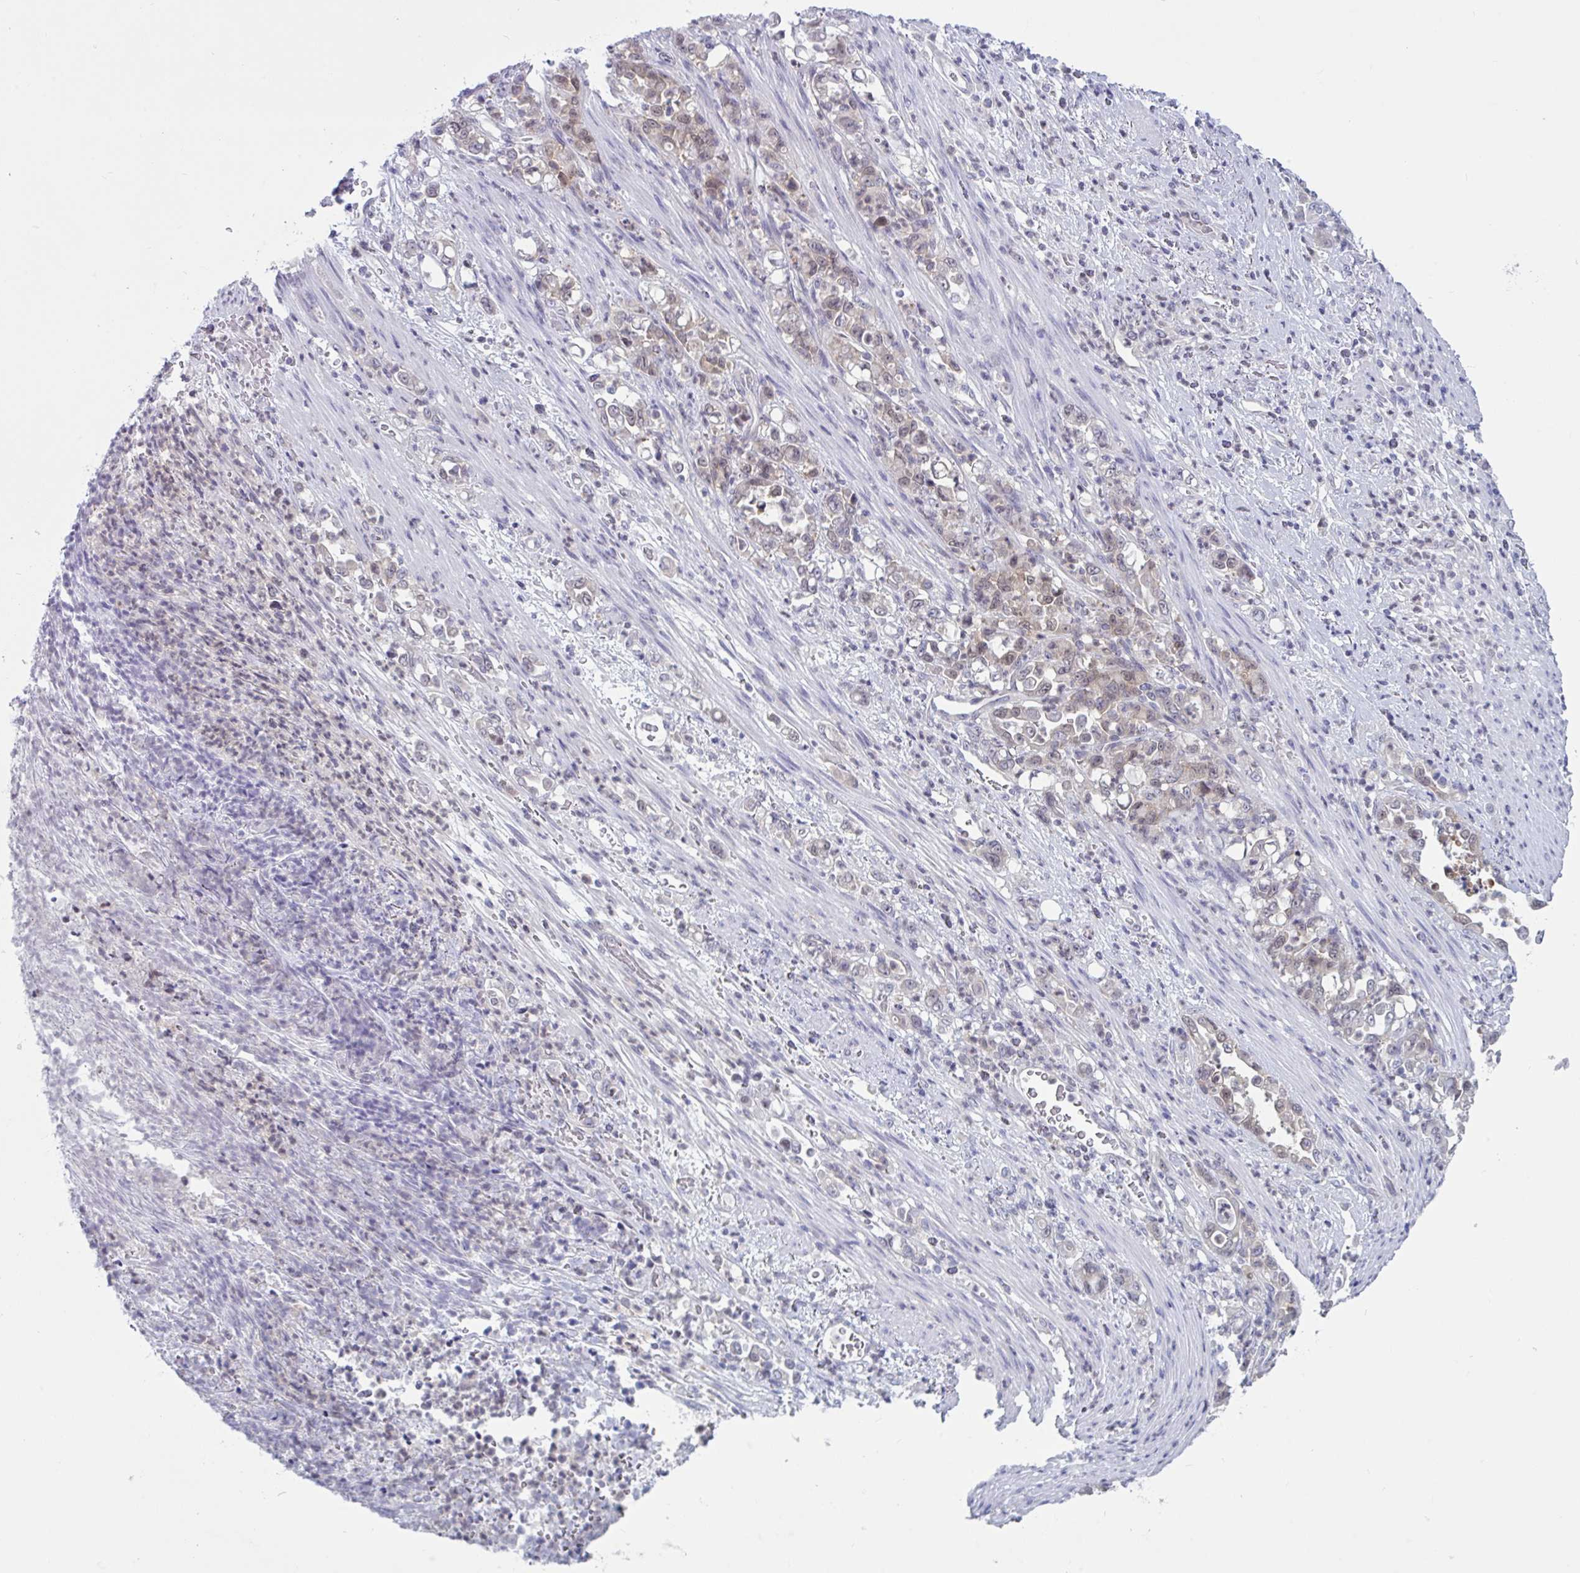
{"staining": {"intensity": "weak", "quantity": "<25%", "location": "cytoplasmic/membranous"}, "tissue": "stomach cancer", "cell_type": "Tumor cells", "image_type": "cancer", "snomed": [{"axis": "morphology", "description": "Normal tissue, NOS"}, {"axis": "morphology", "description": "Adenocarcinoma, NOS"}, {"axis": "topography", "description": "Stomach"}], "caption": "Immunohistochemistry (IHC) image of neoplastic tissue: adenocarcinoma (stomach) stained with DAB shows no significant protein staining in tumor cells.", "gene": "TSN", "patient": {"sex": "female", "age": 79}}